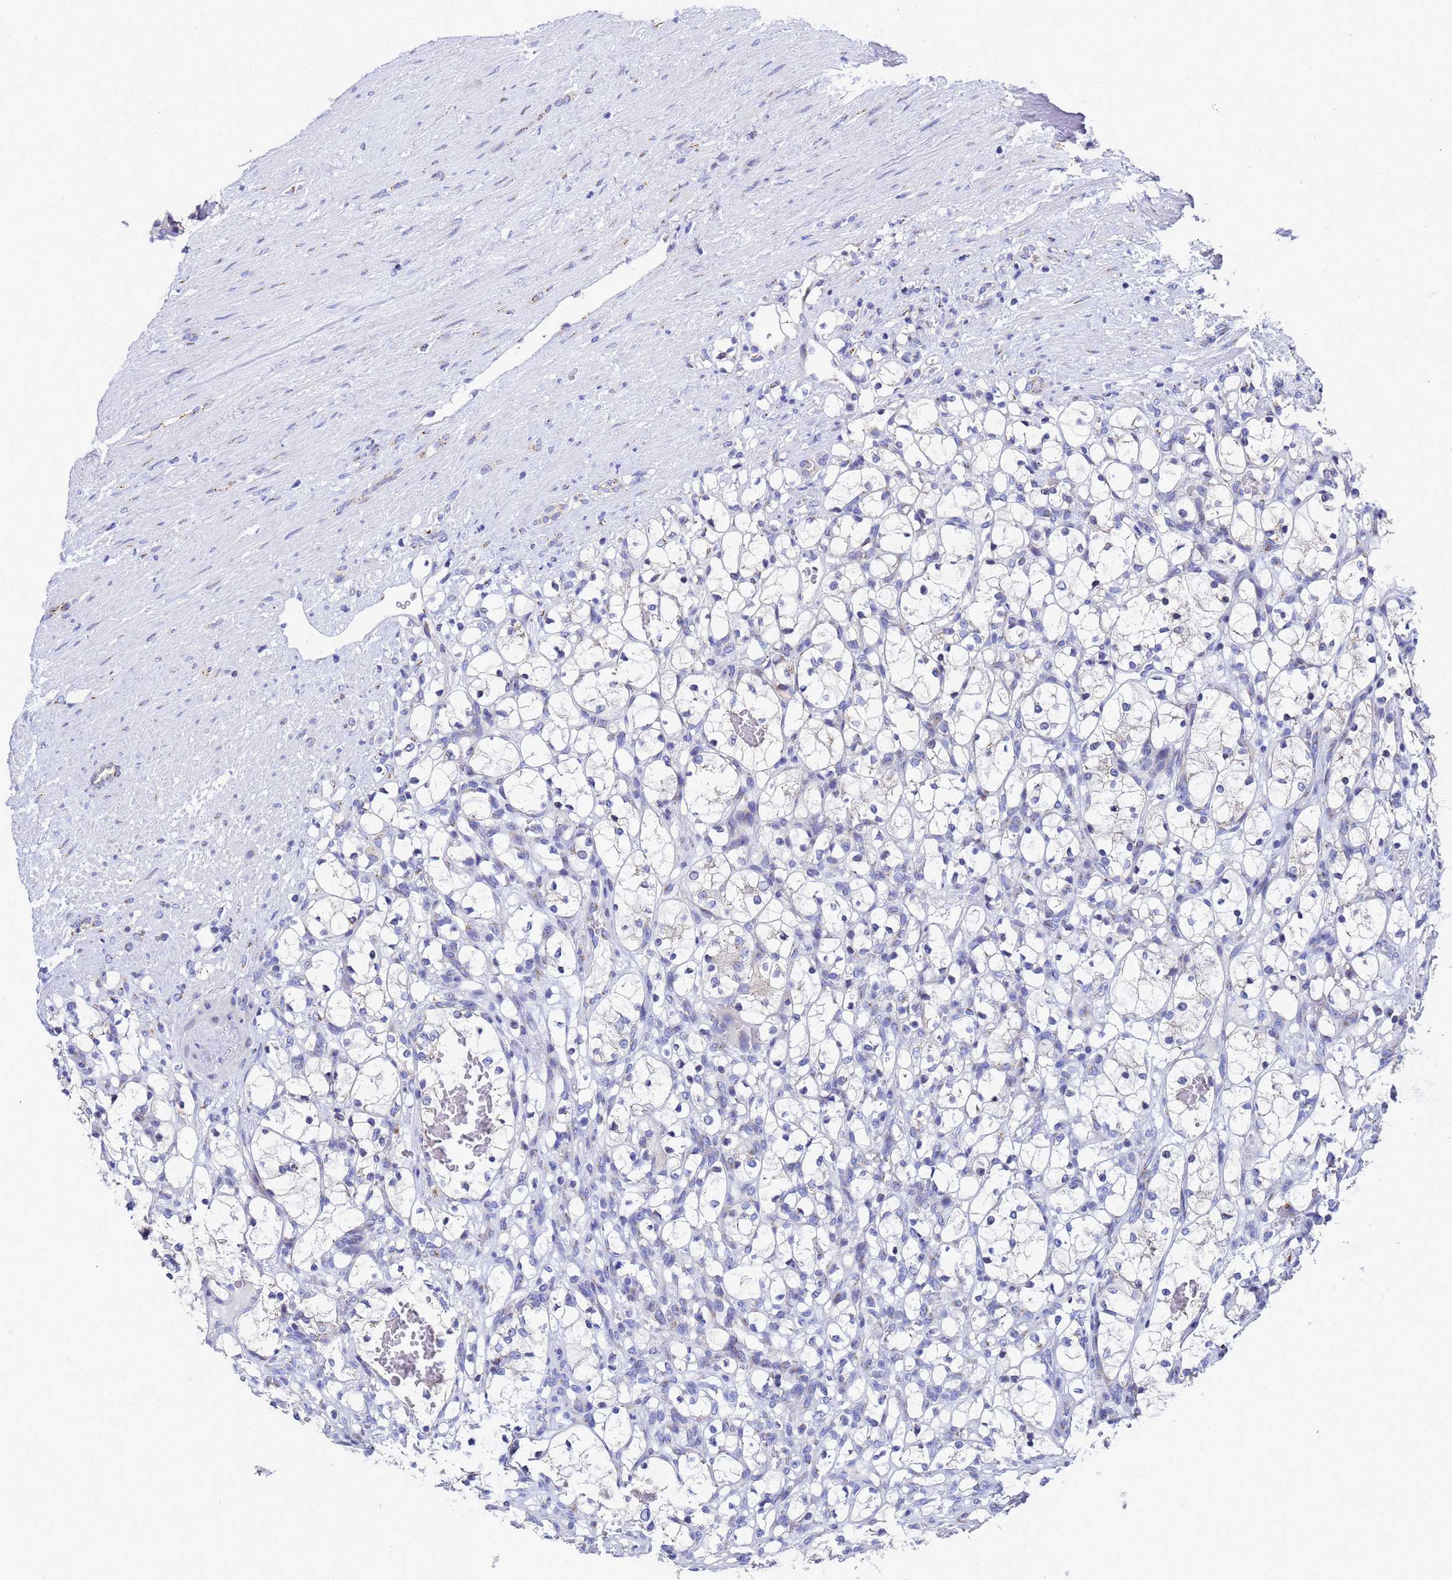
{"staining": {"intensity": "negative", "quantity": "none", "location": "none"}, "tissue": "renal cancer", "cell_type": "Tumor cells", "image_type": "cancer", "snomed": [{"axis": "morphology", "description": "Adenocarcinoma, NOS"}, {"axis": "topography", "description": "Kidney"}], "caption": "Histopathology image shows no protein positivity in tumor cells of renal cancer (adenocarcinoma) tissue. (DAB (3,3'-diaminobenzidine) immunohistochemistry (IHC), high magnification).", "gene": "NSUN6", "patient": {"sex": "female", "age": 69}}